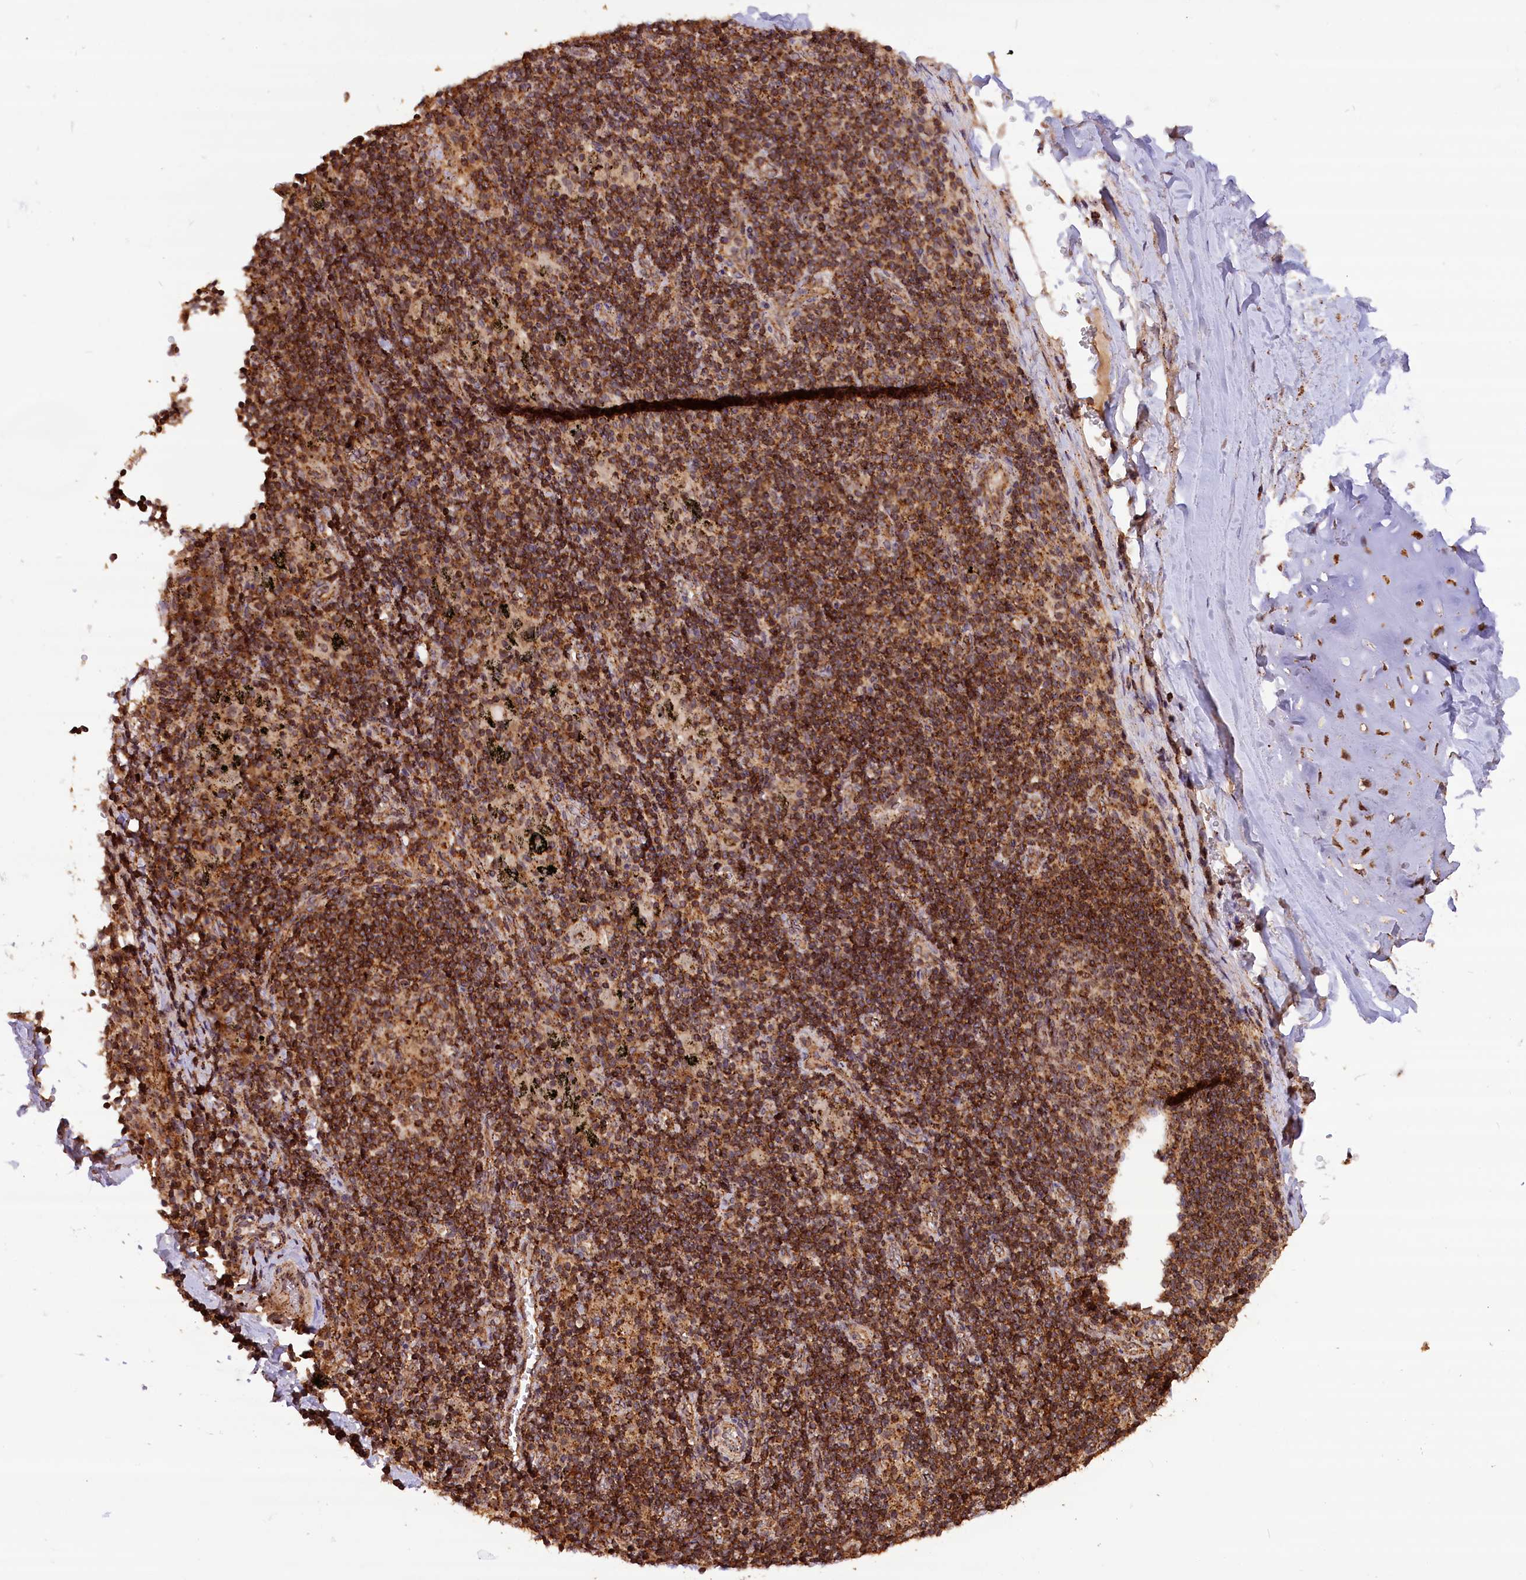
{"staining": {"intensity": "strong", "quantity": ">75%", "location": "cytoplasmic/membranous,nuclear"}, "tissue": "adipose tissue", "cell_type": "Adipocytes", "image_type": "normal", "snomed": [{"axis": "morphology", "description": "Normal tissue, NOS"}, {"axis": "topography", "description": "Lymph node"}, {"axis": "topography", "description": "Cartilage tissue"}, {"axis": "topography", "description": "Bronchus"}], "caption": "Adipose tissue stained with DAB immunohistochemistry (IHC) exhibits high levels of strong cytoplasmic/membranous,nuclear positivity in approximately >75% of adipocytes. The staining was performed using DAB to visualize the protein expression in brown, while the nuclei were stained in blue with hematoxylin (Magnification: 20x).", "gene": "IST1", "patient": {"sex": "male", "age": 63}}